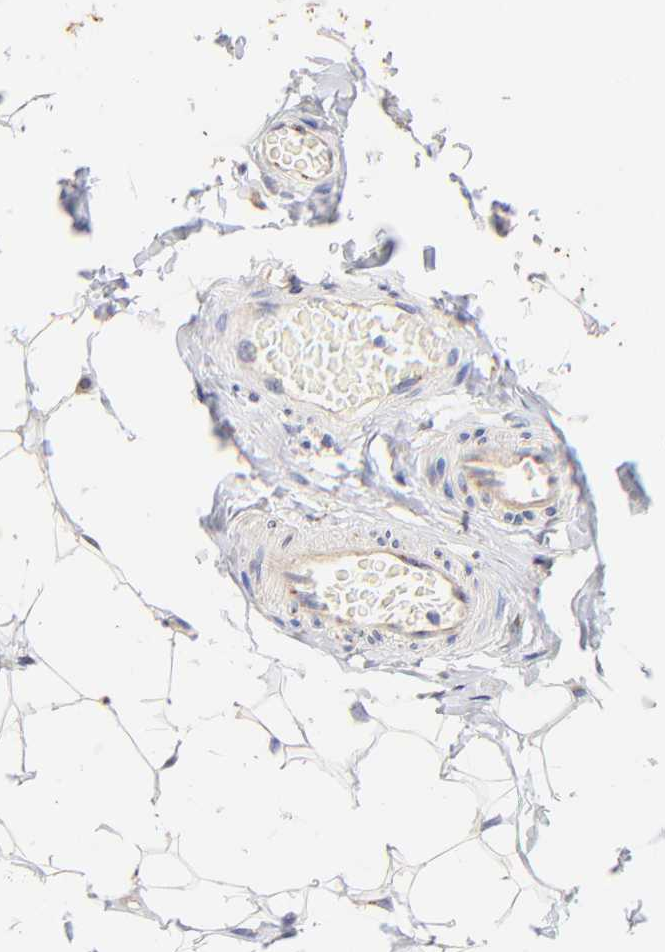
{"staining": {"intensity": "moderate", "quantity": ">75%", "location": "cytoplasmic/membranous"}, "tissue": "adipose tissue", "cell_type": "Adipocytes", "image_type": "normal", "snomed": [{"axis": "morphology", "description": "Normal tissue, NOS"}, {"axis": "topography", "description": "Soft tissue"}], "caption": "The immunohistochemical stain shows moderate cytoplasmic/membranous expression in adipocytes of benign adipose tissue. Nuclei are stained in blue.", "gene": "FMNL3", "patient": {"sex": "male", "age": 26}}